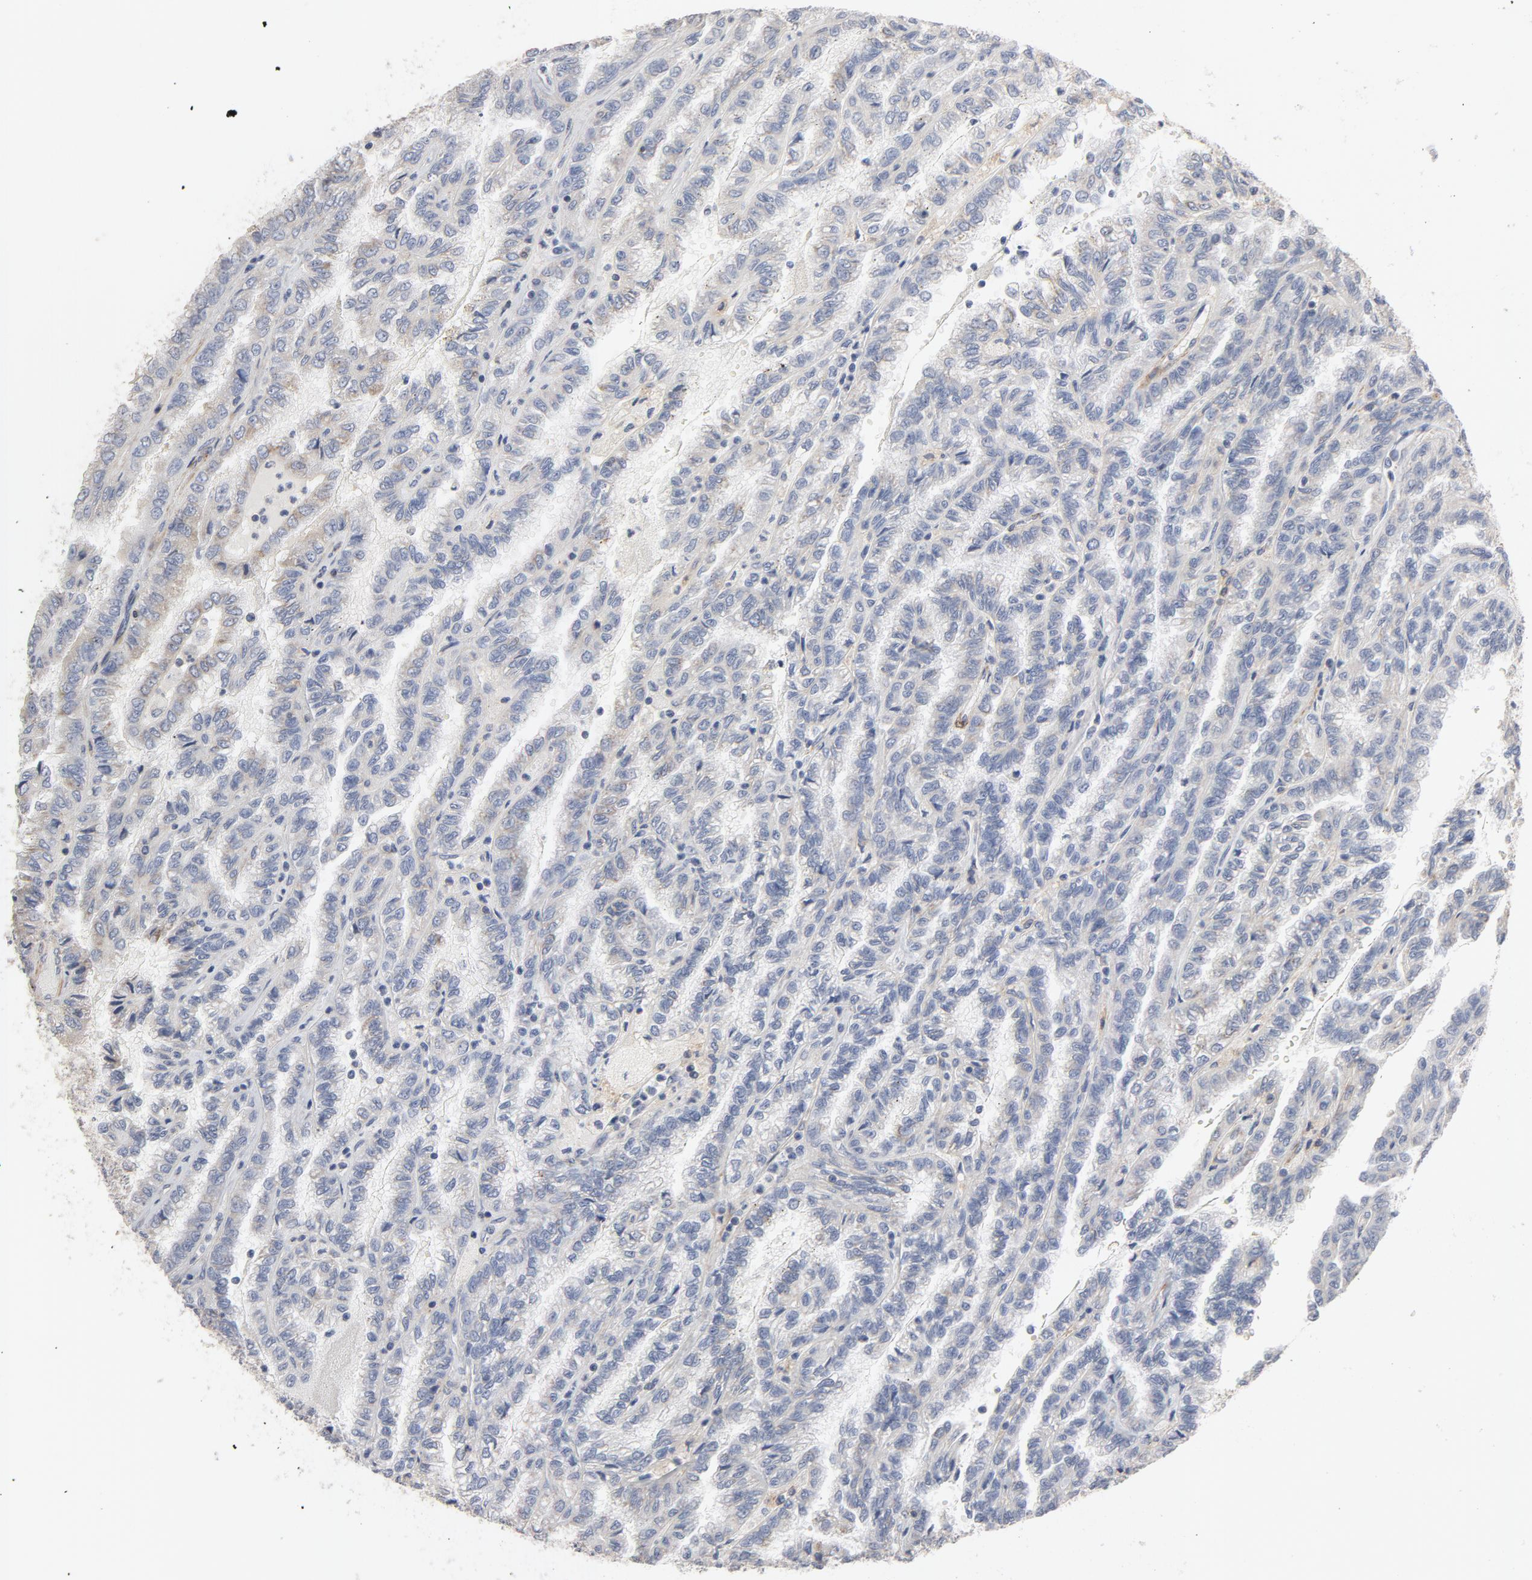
{"staining": {"intensity": "negative", "quantity": "none", "location": "none"}, "tissue": "renal cancer", "cell_type": "Tumor cells", "image_type": "cancer", "snomed": [{"axis": "morphology", "description": "Inflammation, NOS"}, {"axis": "morphology", "description": "Adenocarcinoma, NOS"}, {"axis": "topography", "description": "Kidney"}], "caption": "Renal cancer (adenocarcinoma) stained for a protein using immunohistochemistry (IHC) reveals no staining tumor cells.", "gene": "GNG2", "patient": {"sex": "male", "age": 68}}